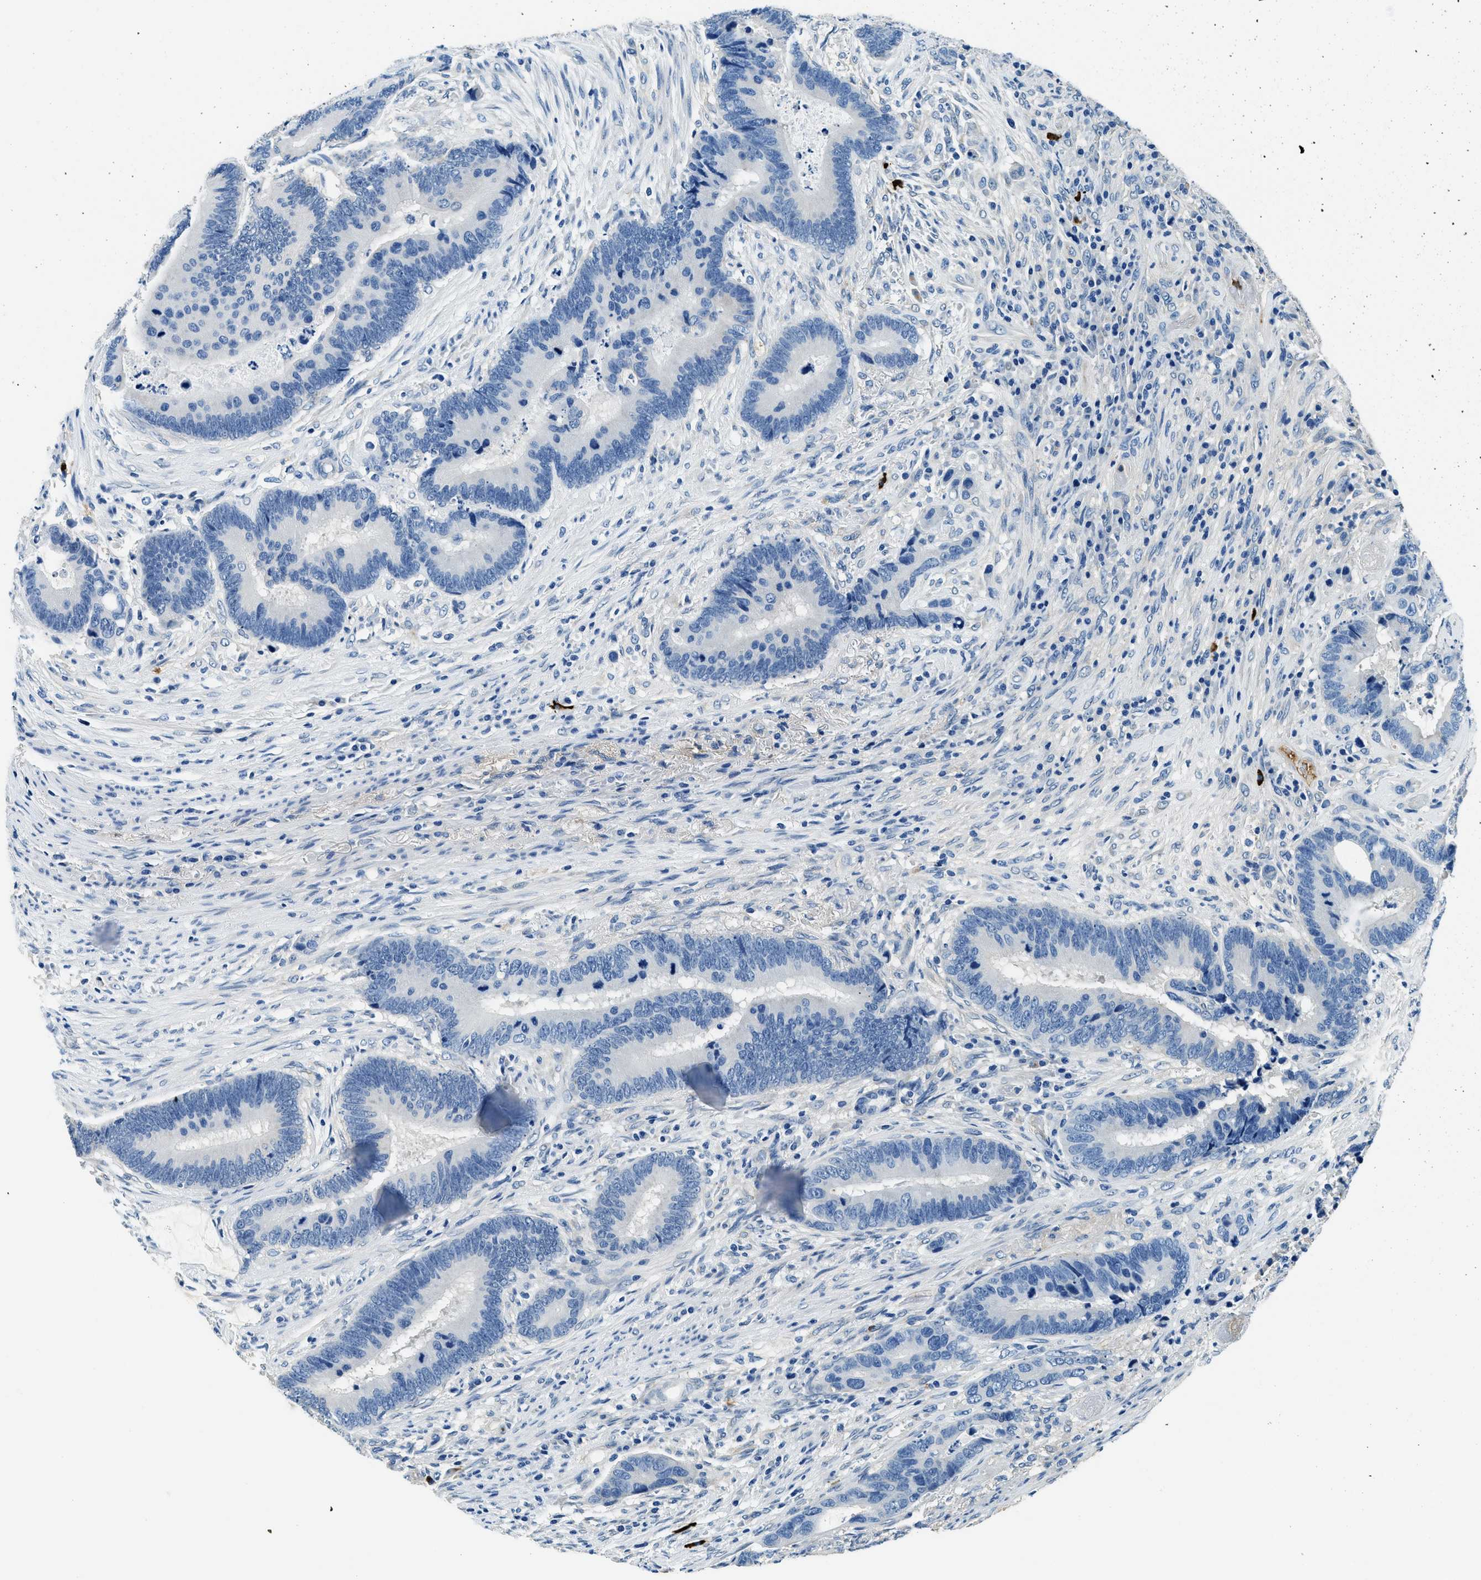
{"staining": {"intensity": "negative", "quantity": "none", "location": "none"}, "tissue": "colorectal cancer", "cell_type": "Tumor cells", "image_type": "cancer", "snomed": [{"axis": "morphology", "description": "Adenocarcinoma, NOS"}, {"axis": "topography", "description": "Rectum"}], "caption": "DAB (3,3'-diaminobenzidine) immunohistochemical staining of colorectal adenocarcinoma exhibits no significant expression in tumor cells.", "gene": "TMEM186", "patient": {"sex": "female", "age": 89}}